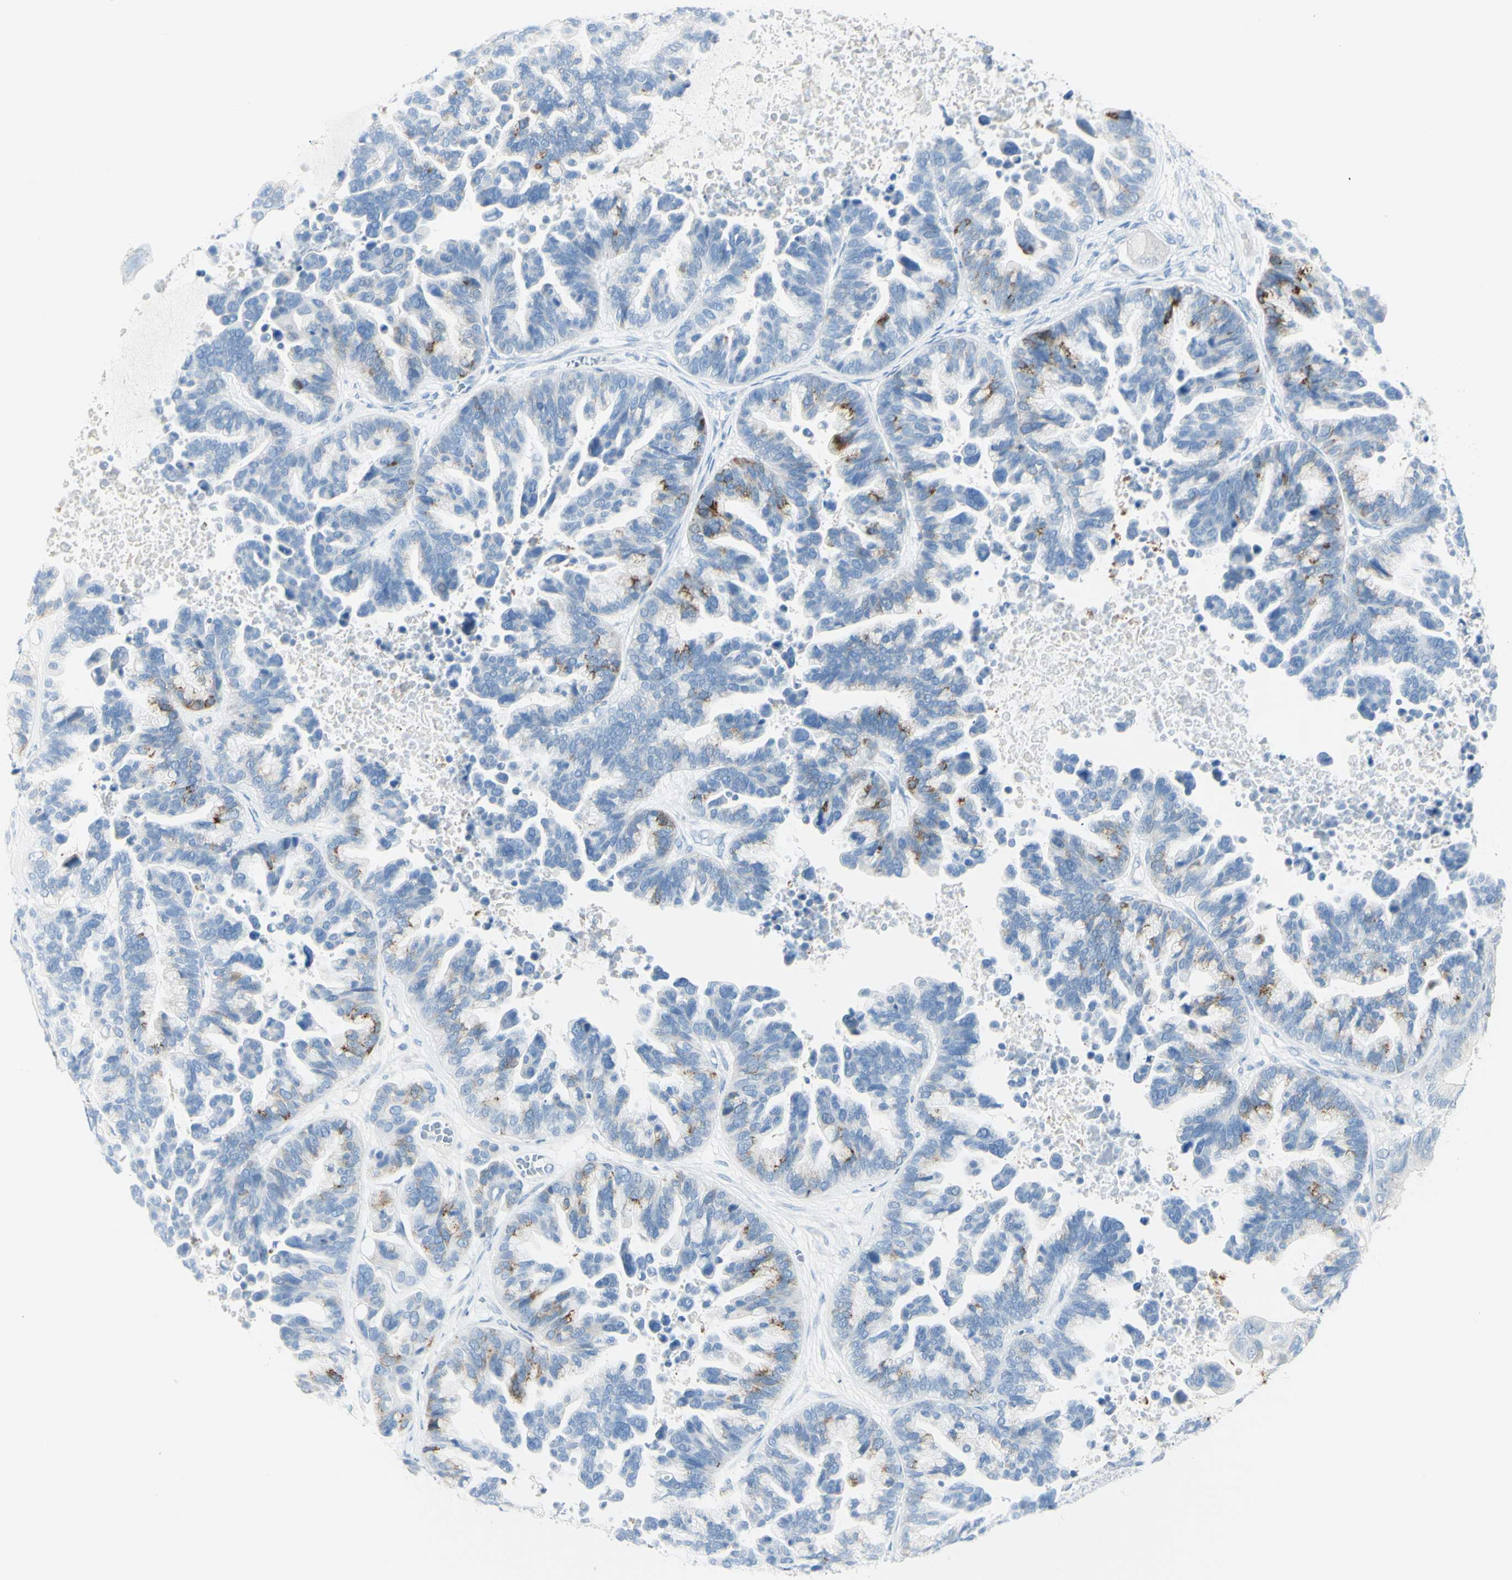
{"staining": {"intensity": "moderate", "quantity": "<25%", "location": "cytoplasmic/membranous"}, "tissue": "ovarian cancer", "cell_type": "Tumor cells", "image_type": "cancer", "snomed": [{"axis": "morphology", "description": "Cystadenocarcinoma, serous, NOS"}, {"axis": "topography", "description": "Ovary"}], "caption": "There is low levels of moderate cytoplasmic/membranous expression in tumor cells of ovarian cancer, as demonstrated by immunohistochemical staining (brown color).", "gene": "LETM1", "patient": {"sex": "female", "age": 56}}